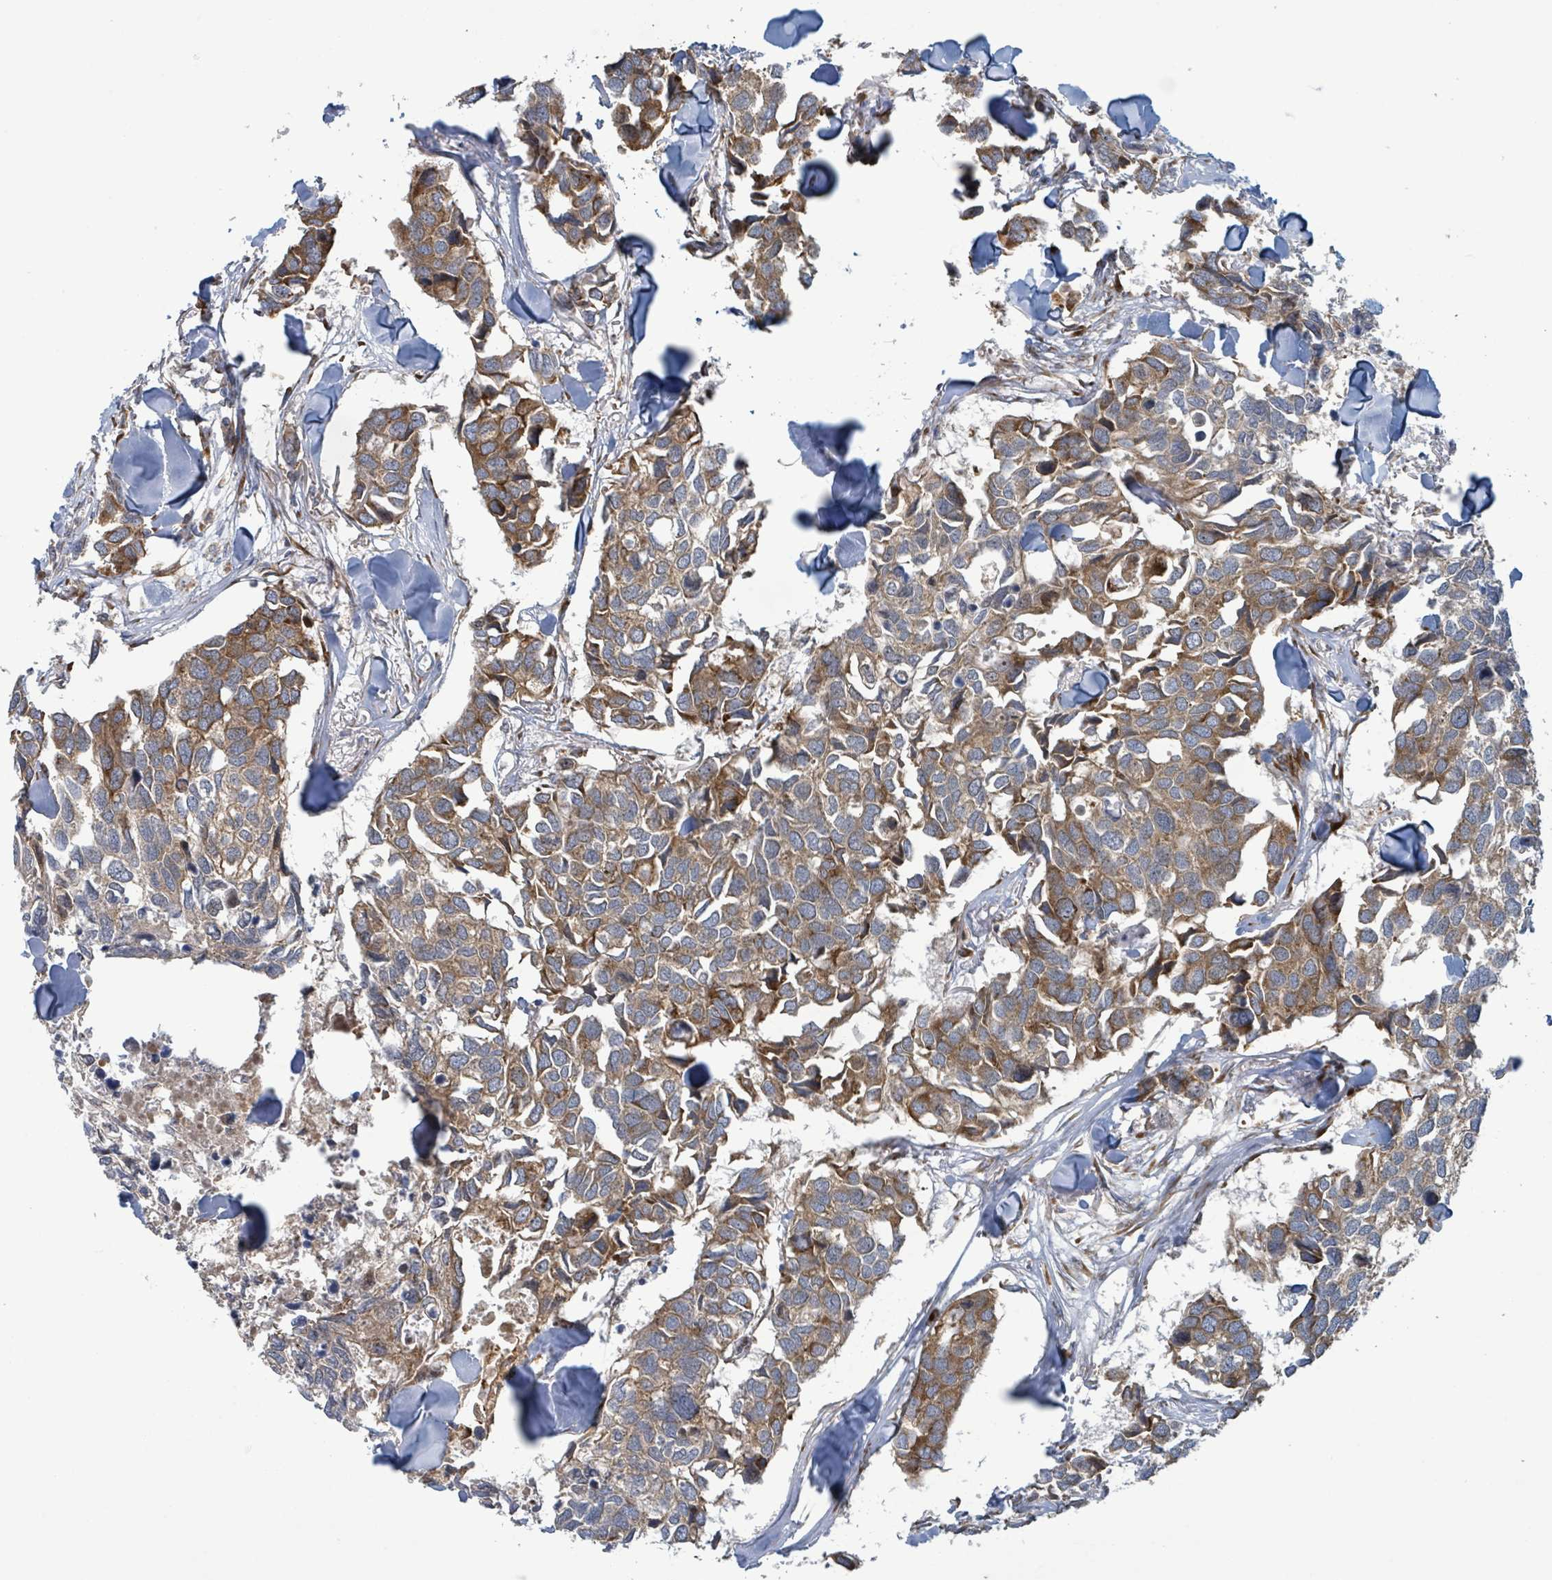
{"staining": {"intensity": "moderate", "quantity": ">75%", "location": "cytoplasmic/membranous"}, "tissue": "breast cancer", "cell_type": "Tumor cells", "image_type": "cancer", "snomed": [{"axis": "morphology", "description": "Duct carcinoma"}, {"axis": "topography", "description": "Breast"}], "caption": "Immunohistochemical staining of intraductal carcinoma (breast) displays moderate cytoplasmic/membranous protein expression in about >75% of tumor cells.", "gene": "OR51E1", "patient": {"sex": "female", "age": 83}}